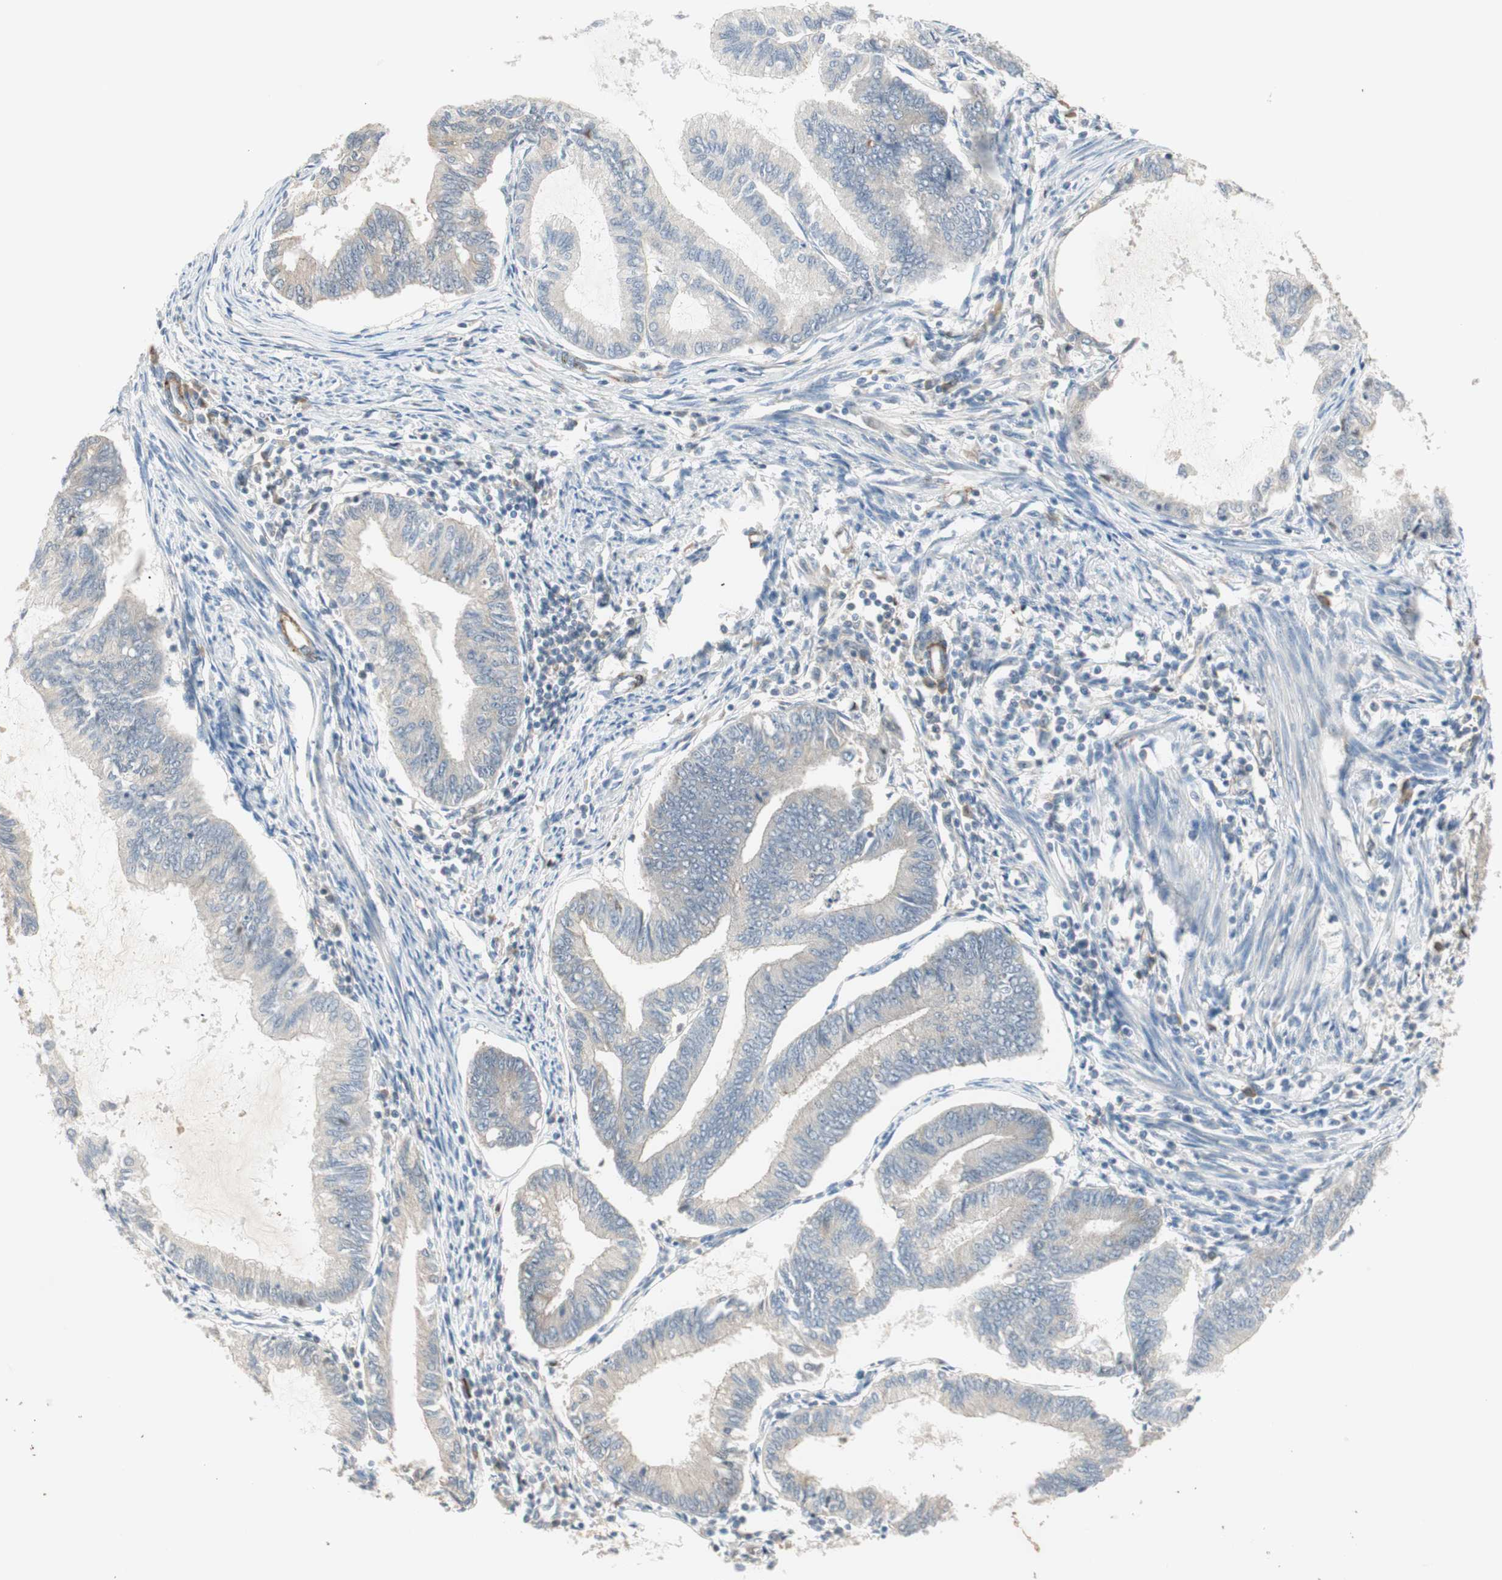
{"staining": {"intensity": "weak", "quantity": "<25%", "location": "cytoplasmic/membranous"}, "tissue": "endometrial cancer", "cell_type": "Tumor cells", "image_type": "cancer", "snomed": [{"axis": "morphology", "description": "Adenocarcinoma, NOS"}, {"axis": "topography", "description": "Endometrium"}], "caption": "High magnification brightfield microscopy of endometrial adenocarcinoma stained with DAB (brown) and counterstained with hematoxylin (blue): tumor cells show no significant staining. The staining is performed using DAB (3,3'-diaminobenzidine) brown chromogen with nuclei counter-stained in using hematoxylin.", "gene": "RNGTT", "patient": {"sex": "female", "age": 86}}